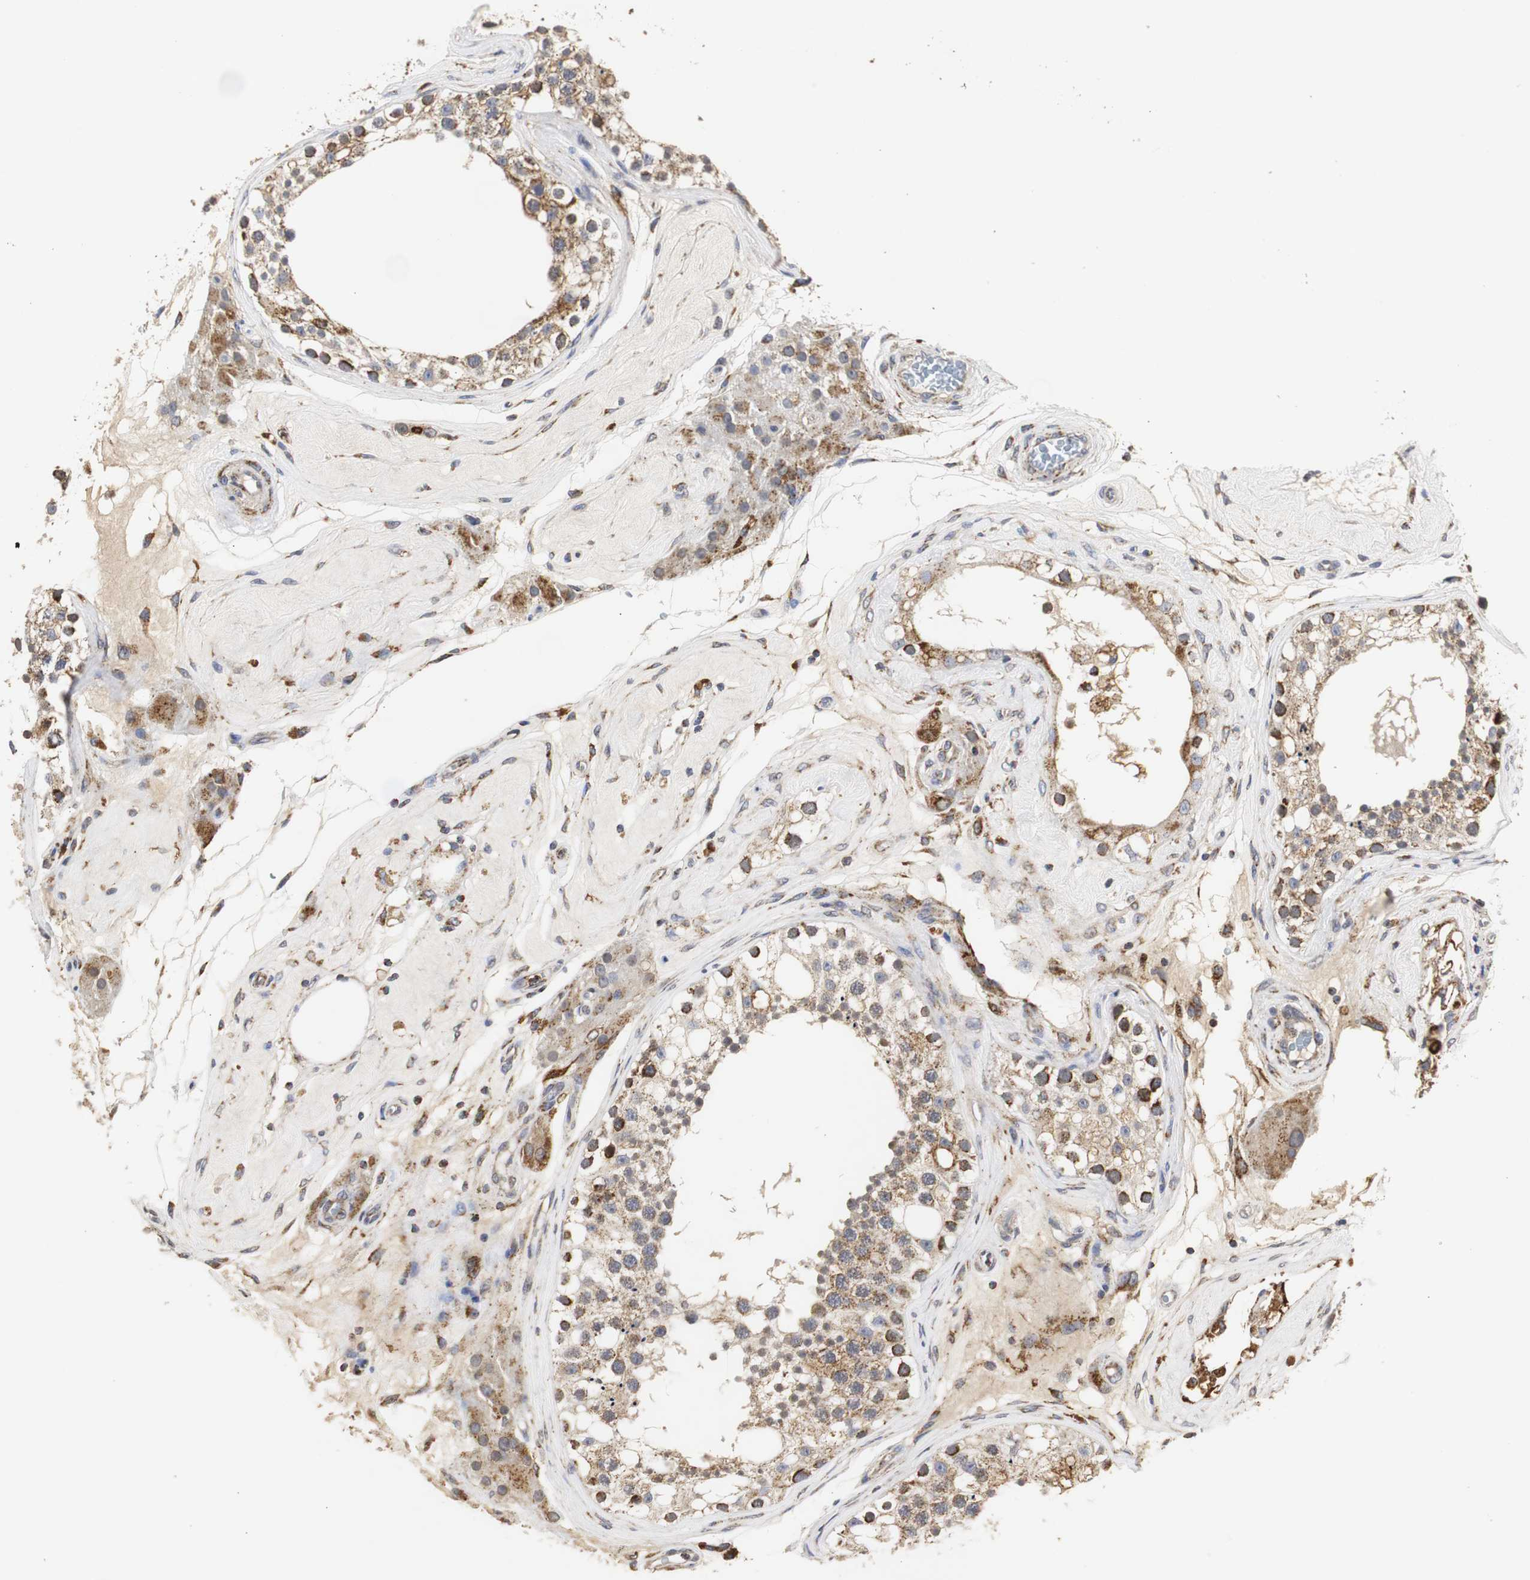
{"staining": {"intensity": "moderate", "quantity": "25%-75%", "location": "cytoplasmic/membranous"}, "tissue": "testis", "cell_type": "Cells in seminiferous ducts", "image_type": "normal", "snomed": [{"axis": "morphology", "description": "Normal tissue, NOS"}, {"axis": "topography", "description": "Testis"}], "caption": "A histopathology image of human testis stained for a protein demonstrates moderate cytoplasmic/membranous brown staining in cells in seminiferous ducts. (brown staining indicates protein expression, while blue staining denotes nuclei).", "gene": "HSD17B10", "patient": {"sex": "male", "age": 68}}